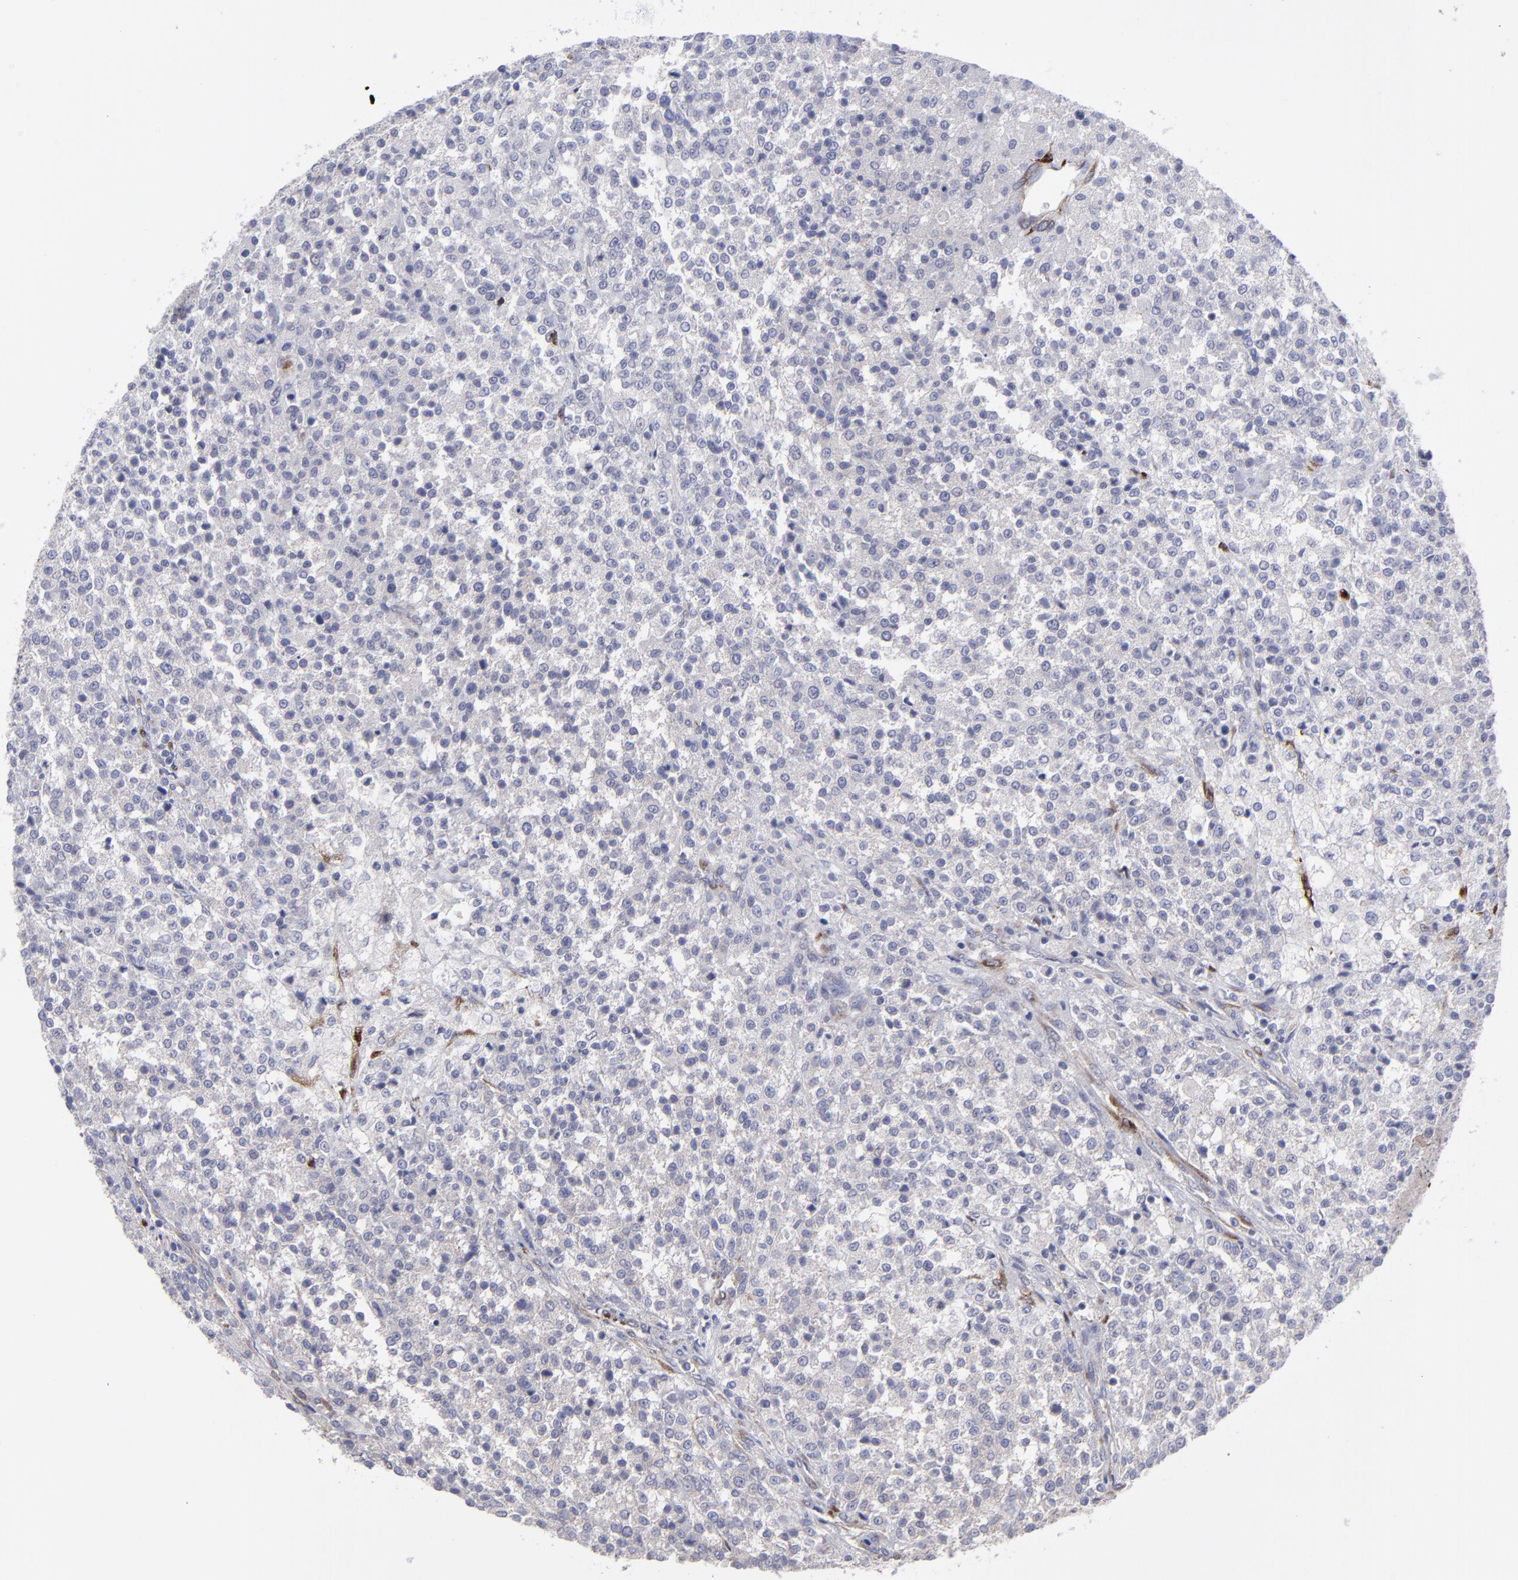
{"staining": {"intensity": "weak", "quantity": "<25%", "location": "cytoplasmic/membranous"}, "tissue": "testis cancer", "cell_type": "Tumor cells", "image_type": "cancer", "snomed": [{"axis": "morphology", "description": "Seminoma, NOS"}, {"axis": "topography", "description": "Testis"}], "caption": "Protein analysis of testis seminoma demonstrates no significant staining in tumor cells.", "gene": "SLMAP", "patient": {"sex": "male", "age": 59}}